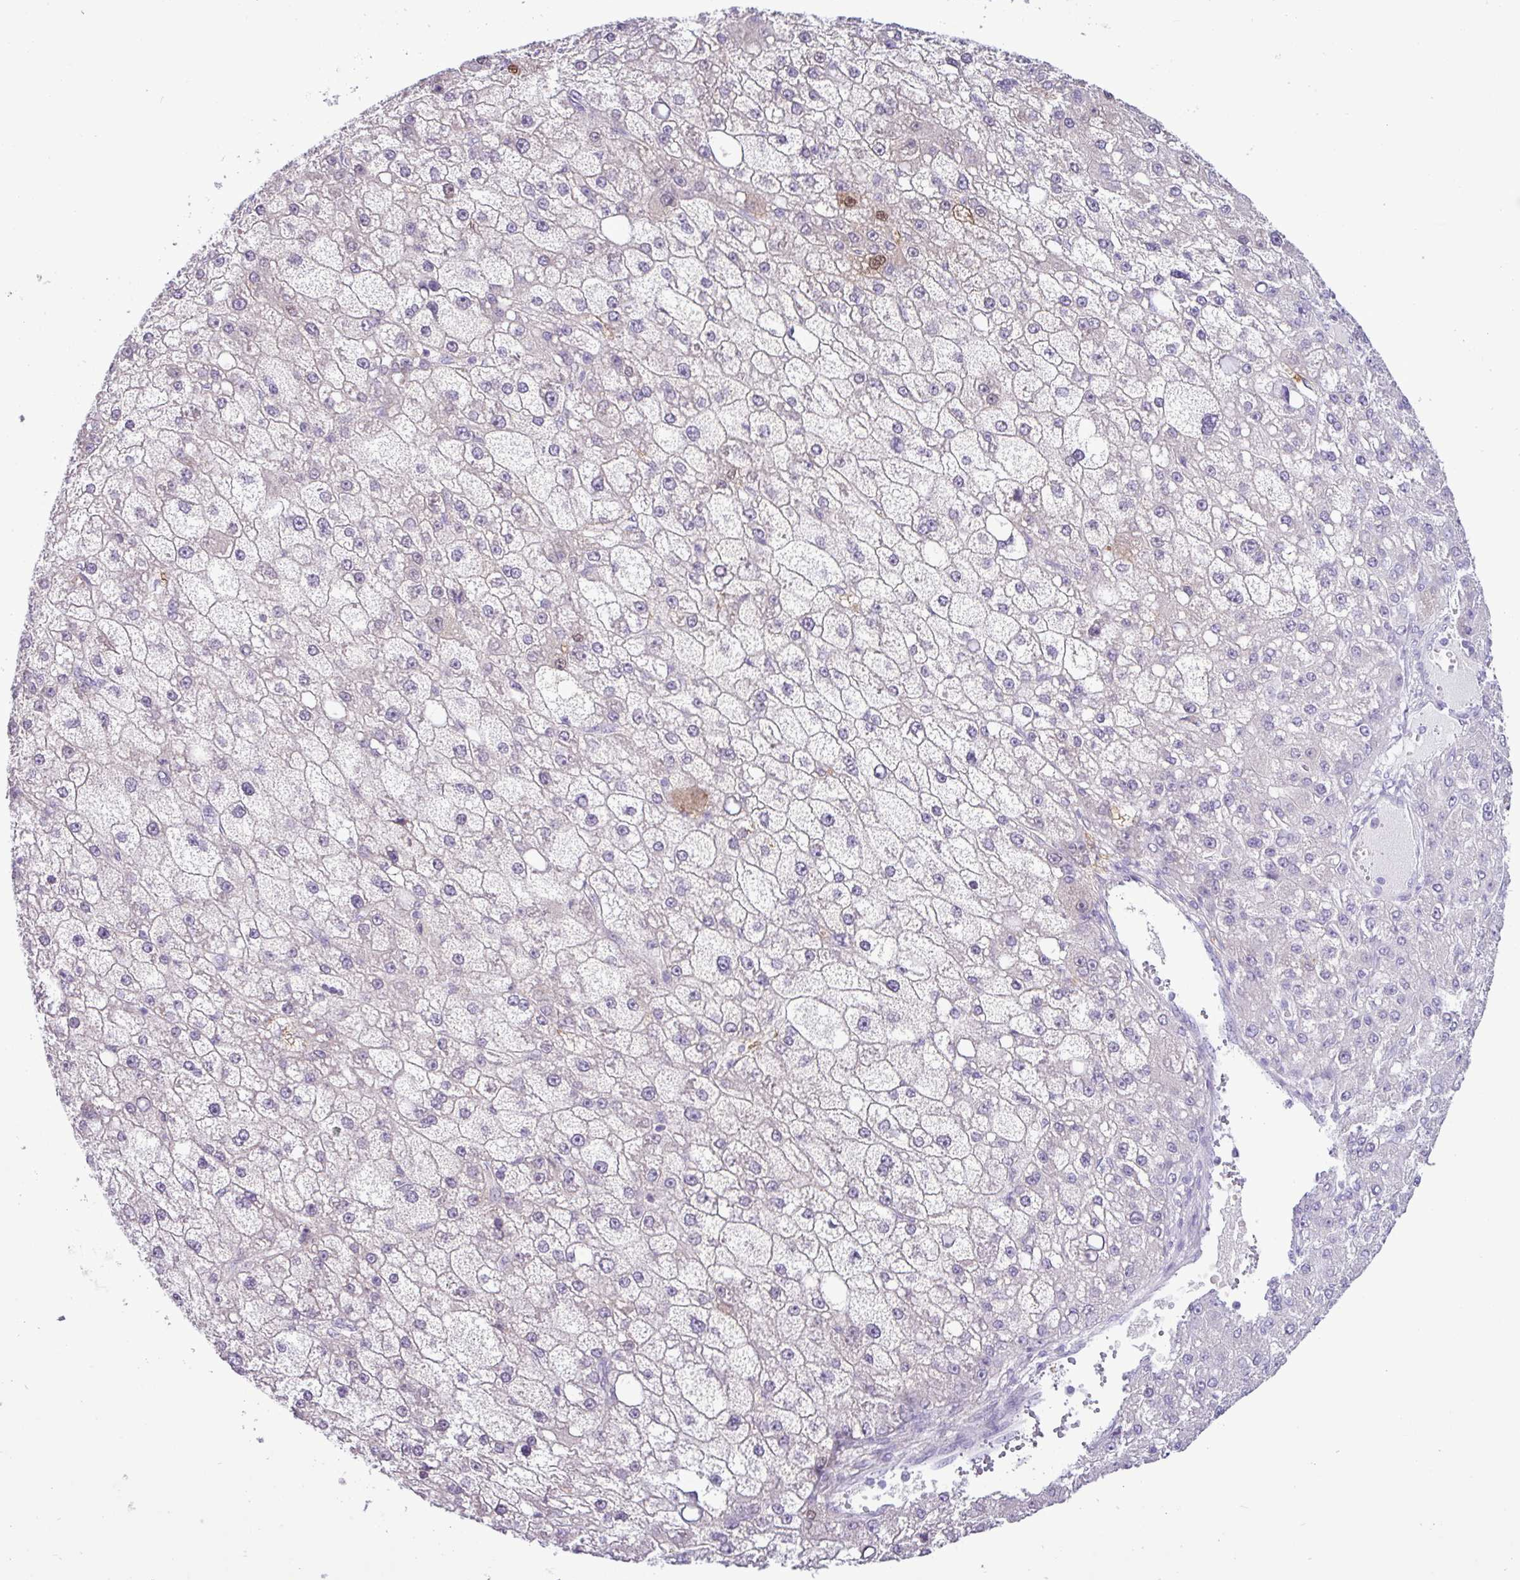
{"staining": {"intensity": "moderate", "quantity": "<25%", "location": "nuclear"}, "tissue": "liver cancer", "cell_type": "Tumor cells", "image_type": "cancer", "snomed": [{"axis": "morphology", "description": "Carcinoma, Hepatocellular, NOS"}, {"axis": "topography", "description": "Liver"}], "caption": "Human liver cancer stained with a brown dye reveals moderate nuclear positive staining in about <25% of tumor cells.", "gene": "ALDH3A1", "patient": {"sex": "male", "age": 67}}